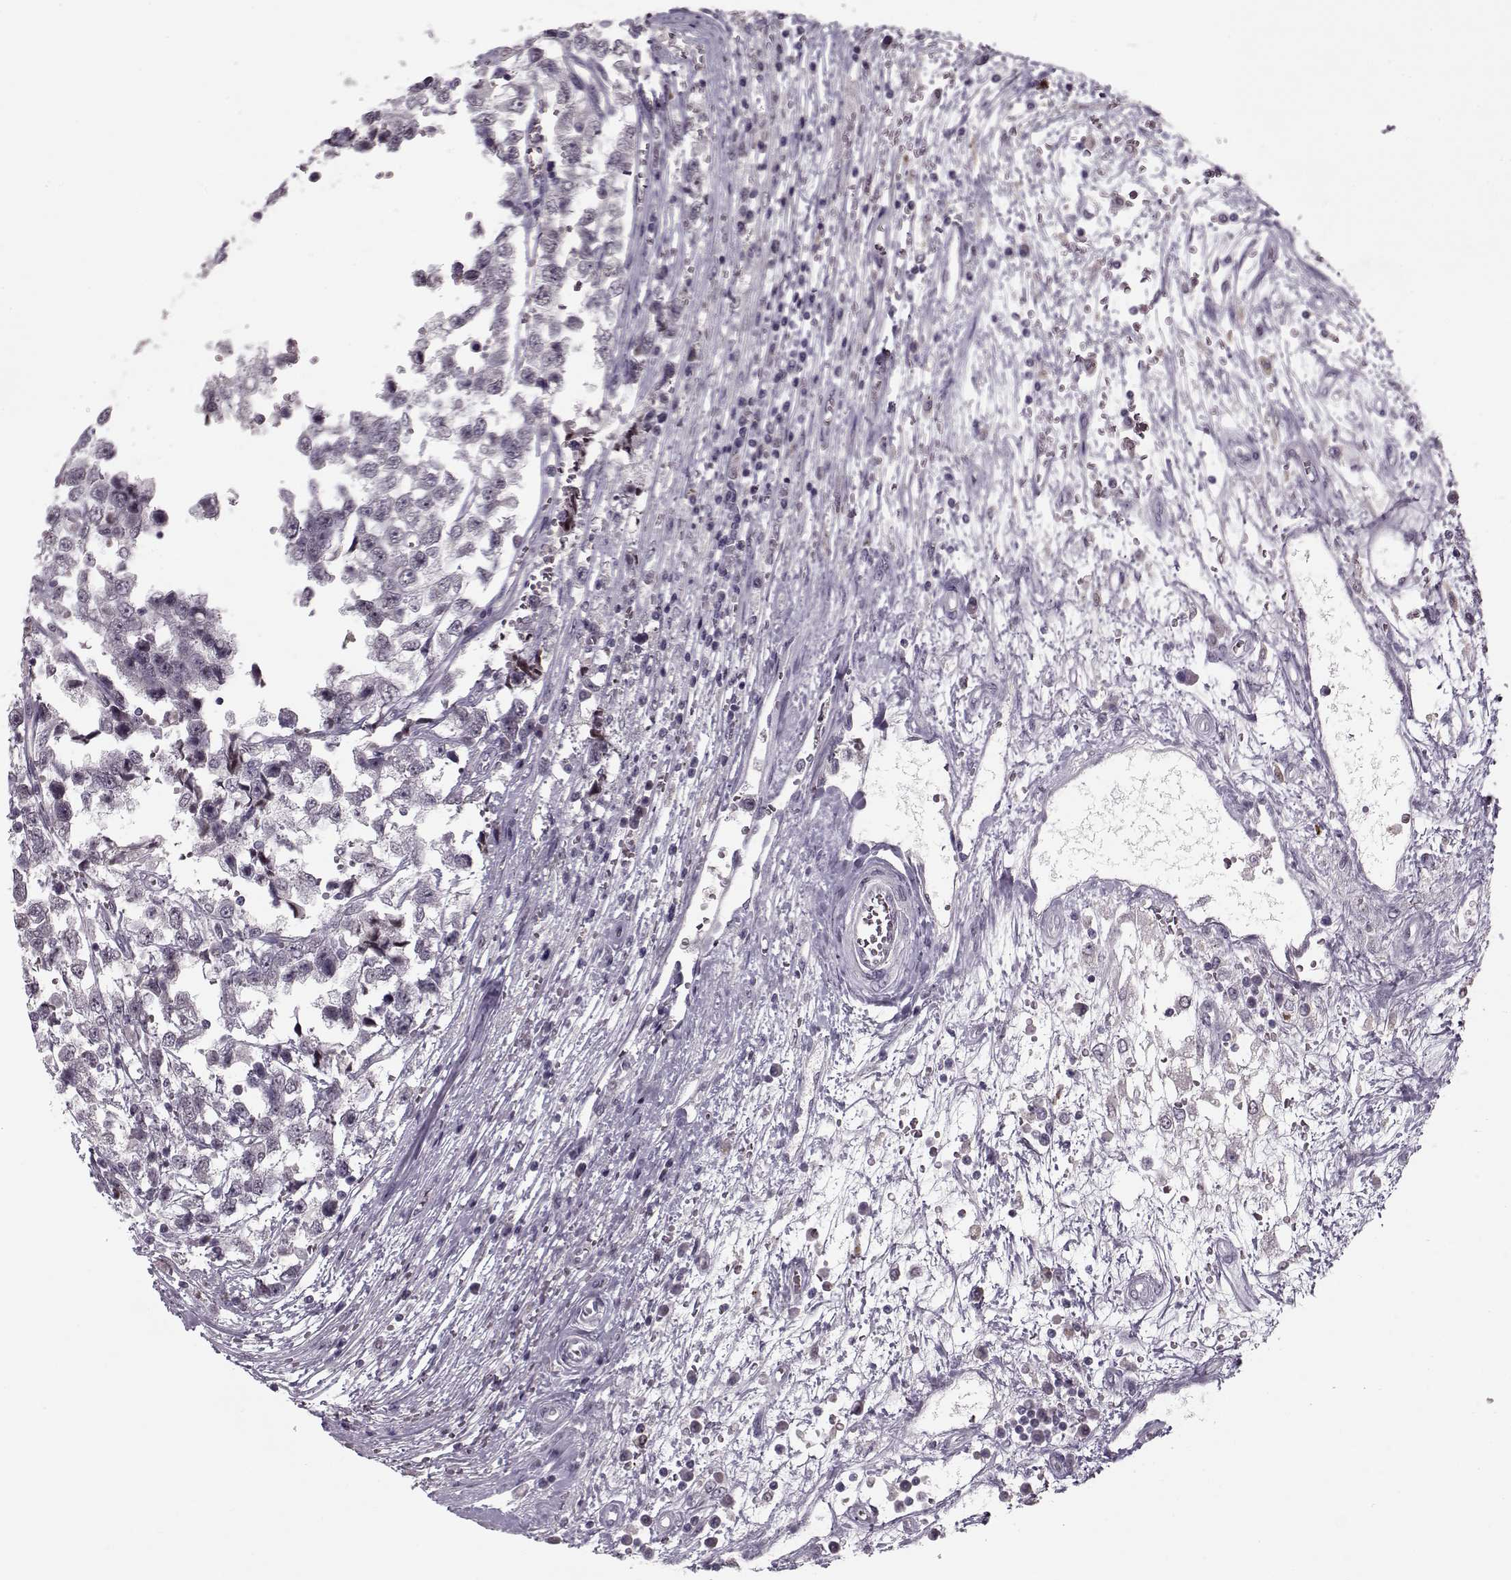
{"staining": {"intensity": "negative", "quantity": "none", "location": "none"}, "tissue": "testis cancer", "cell_type": "Tumor cells", "image_type": "cancer", "snomed": [{"axis": "morphology", "description": "Normal tissue, NOS"}, {"axis": "morphology", "description": "Seminoma, NOS"}, {"axis": "topography", "description": "Testis"}, {"axis": "topography", "description": "Epididymis"}], "caption": "Immunohistochemical staining of testis cancer reveals no significant positivity in tumor cells. The staining was performed using DAB (3,3'-diaminobenzidine) to visualize the protein expression in brown, while the nuclei were stained in blue with hematoxylin (Magnification: 20x).", "gene": "DNAI3", "patient": {"sex": "male", "age": 34}}